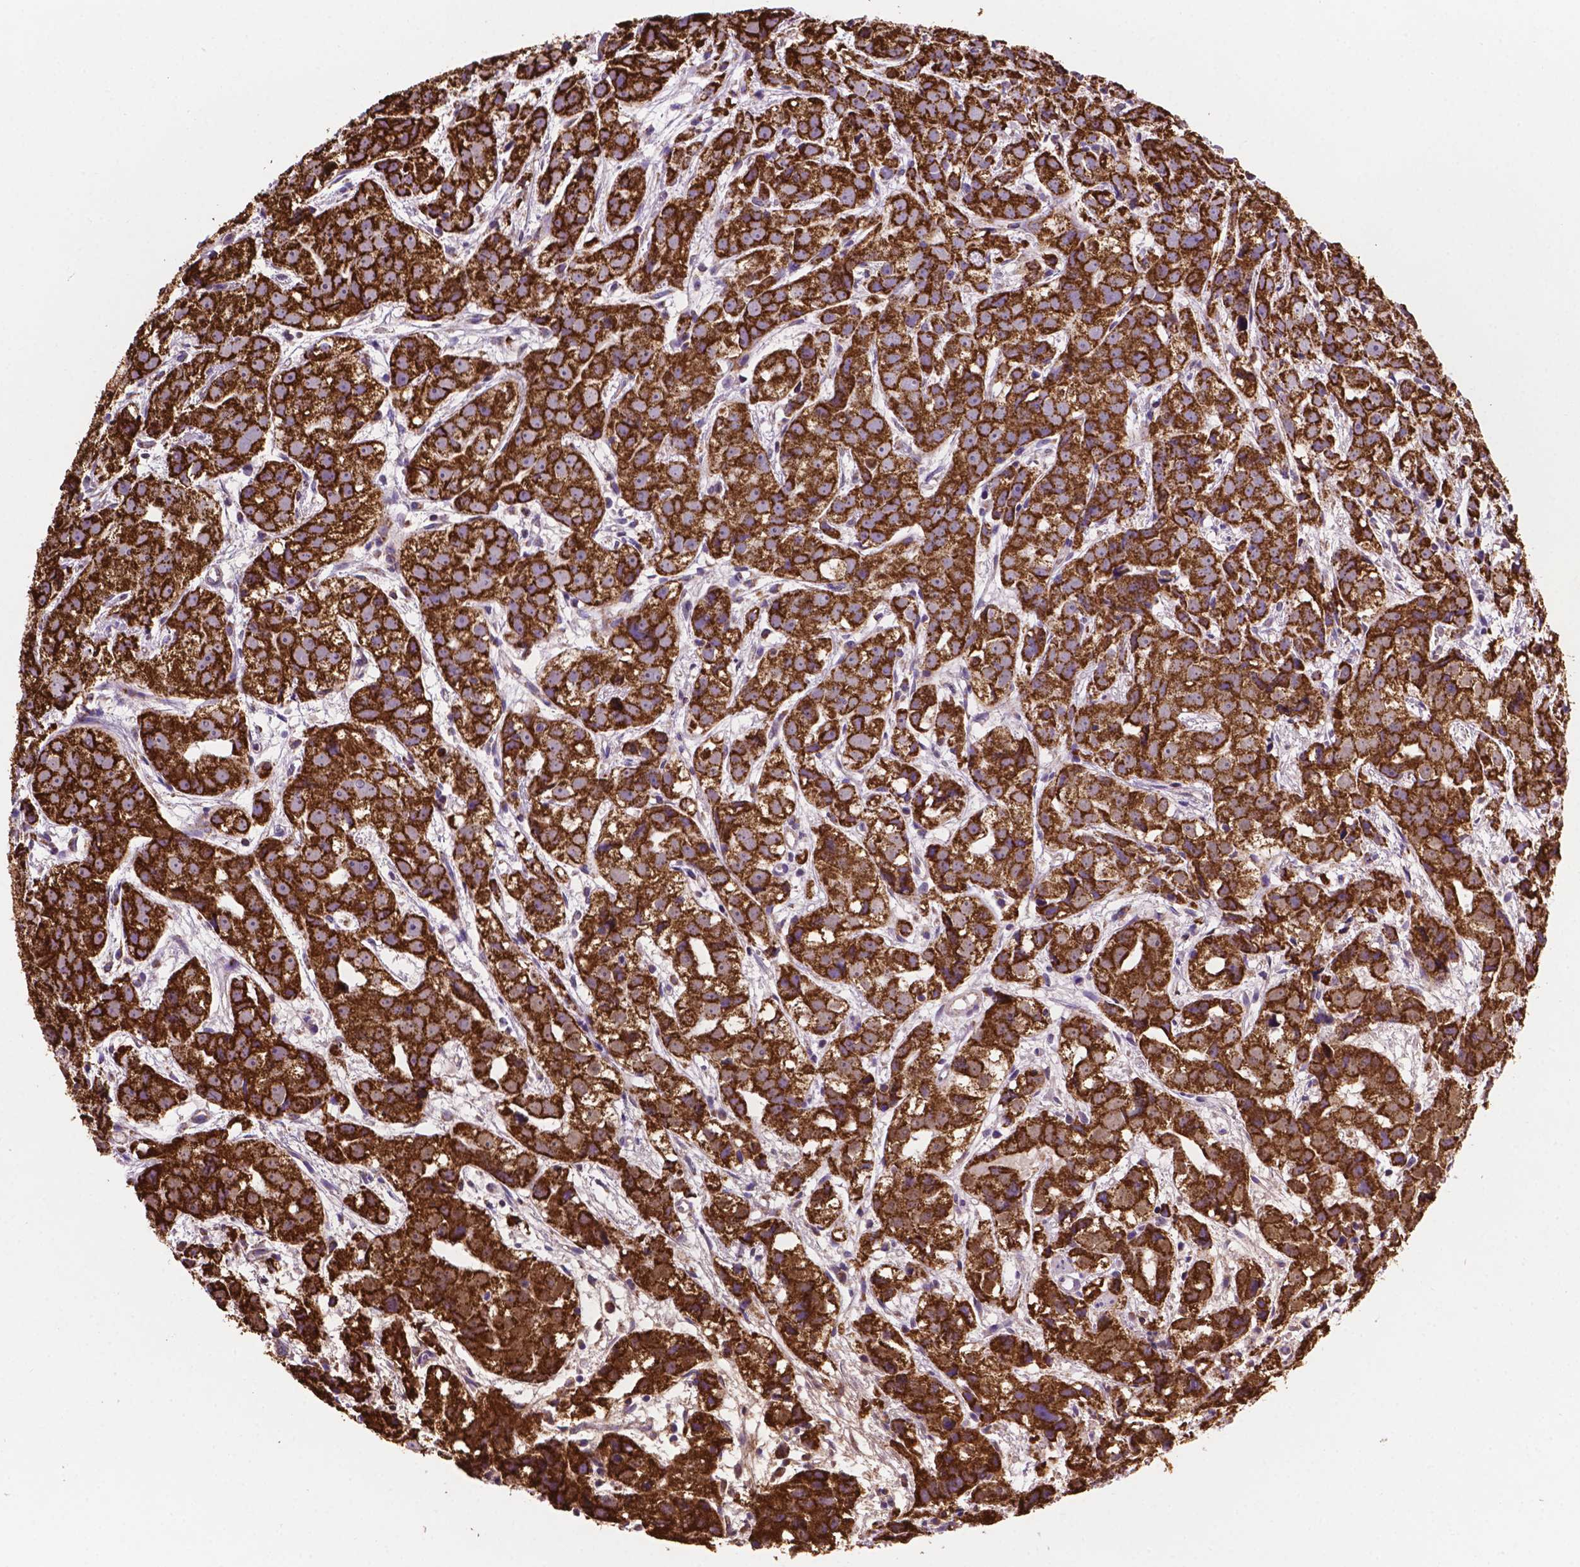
{"staining": {"intensity": "strong", "quantity": ">75%", "location": "cytoplasmic/membranous"}, "tissue": "prostate cancer", "cell_type": "Tumor cells", "image_type": "cancer", "snomed": [{"axis": "morphology", "description": "Adenocarcinoma, High grade"}, {"axis": "topography", "description": "Prostate"}], "caption": "High-grade adenocarcinoma (prostate) was stained to show a protein in brown. There is high levels of strong cytoplasmic/membranous expression in approximately >75% of tumor cells.", "gene": "HSPD1", "patient": {"sex": "male", "age": 68}}